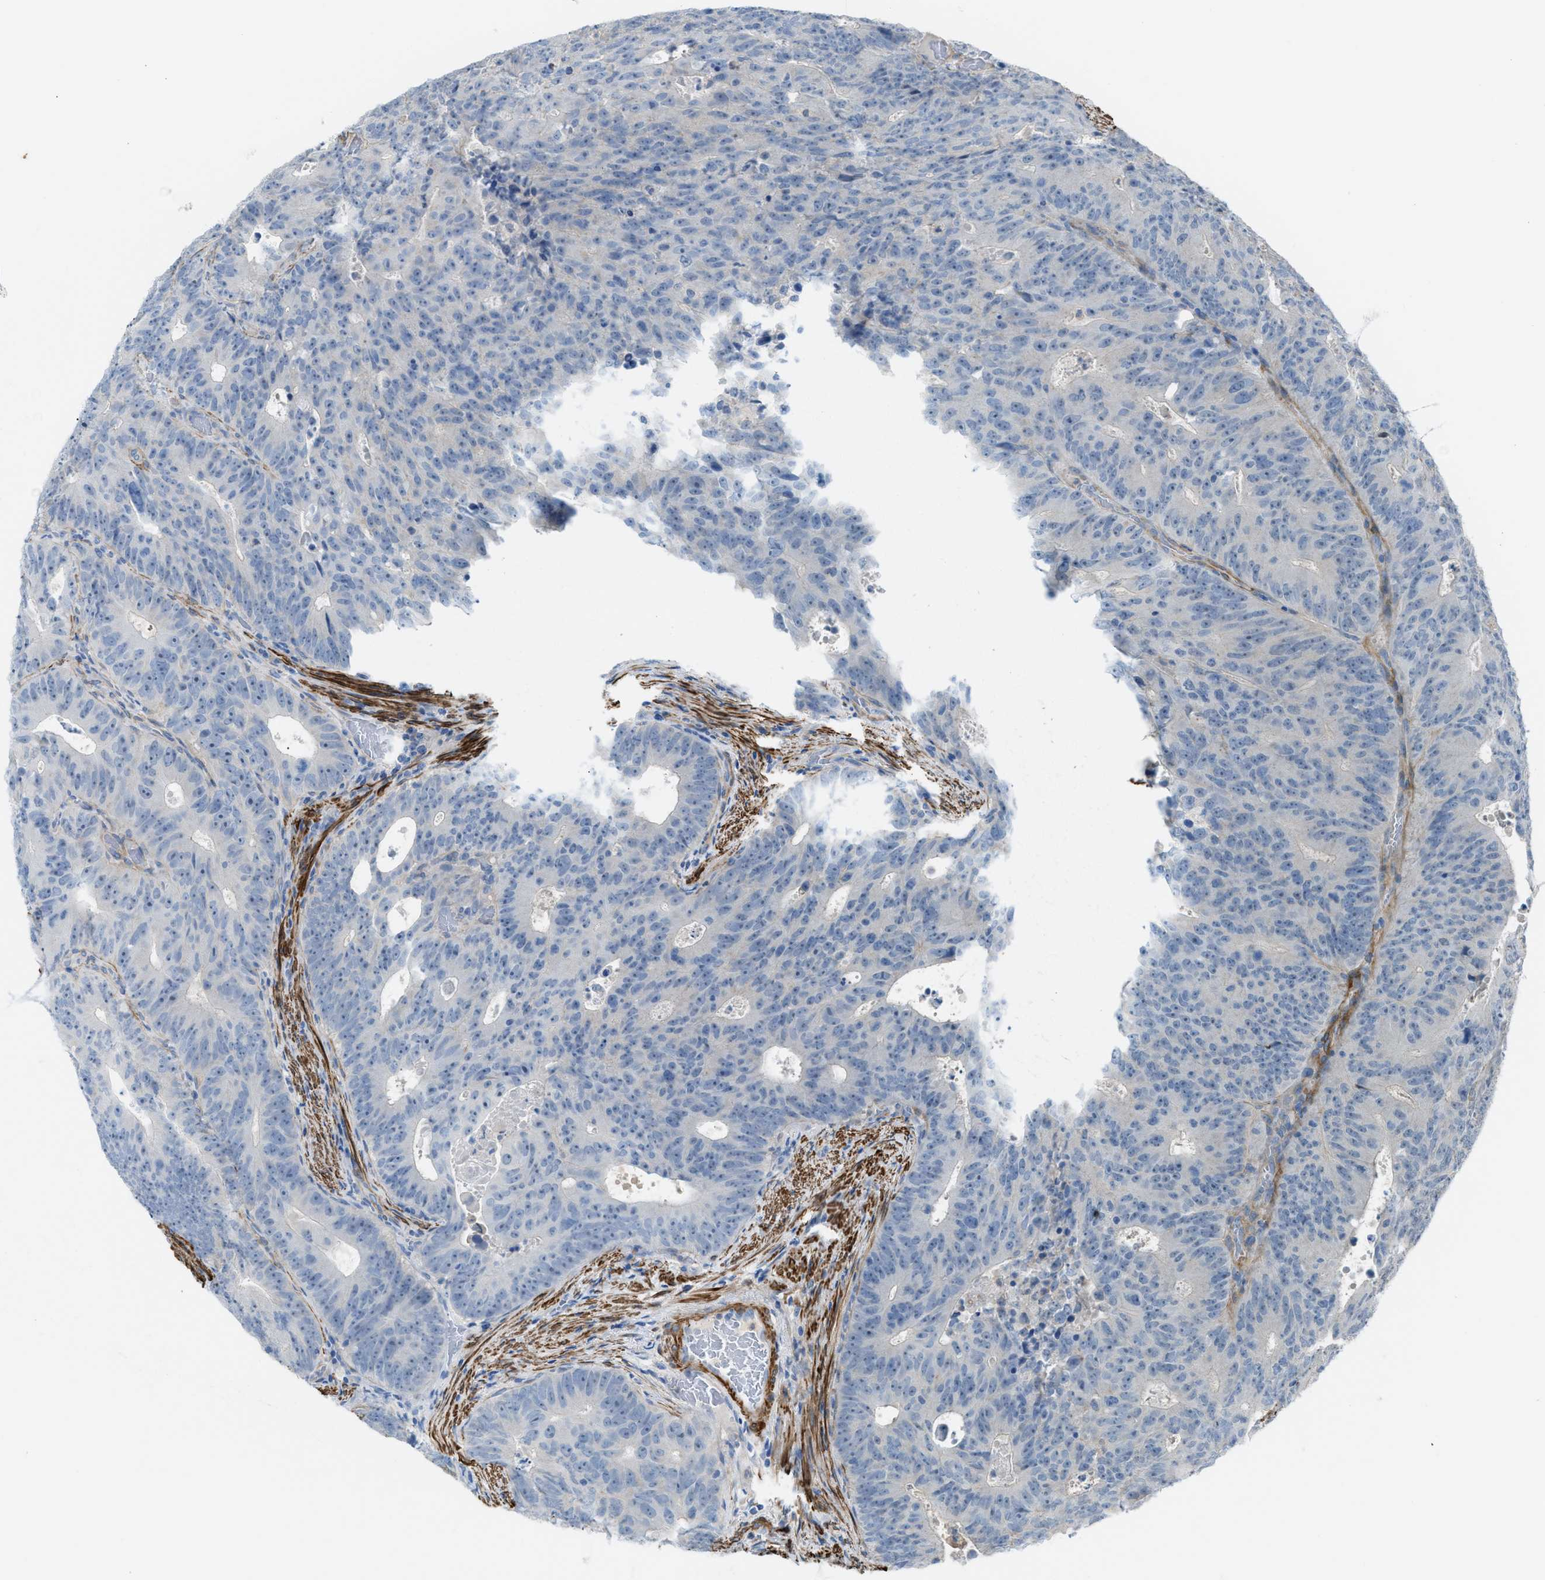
{"staining": {"intensity": "negative", "quantity": "none", "location": "none"}, "tissue": "colorectal cancer", "cell_type": "Tumor cells", "image_type": "cancer", "snomed": [{"axis": "morphology", "description": "Adenocarcinoma, NOS"}, {"axis": "topography", "description": "Colon"}], "caption": "Histopathology image shows no protein expression in tumor cells of colorectal cancer (adenocarcinoma) tissue.", "gene": "NQO2", "patient": {"sex": "male", "age": 87}}